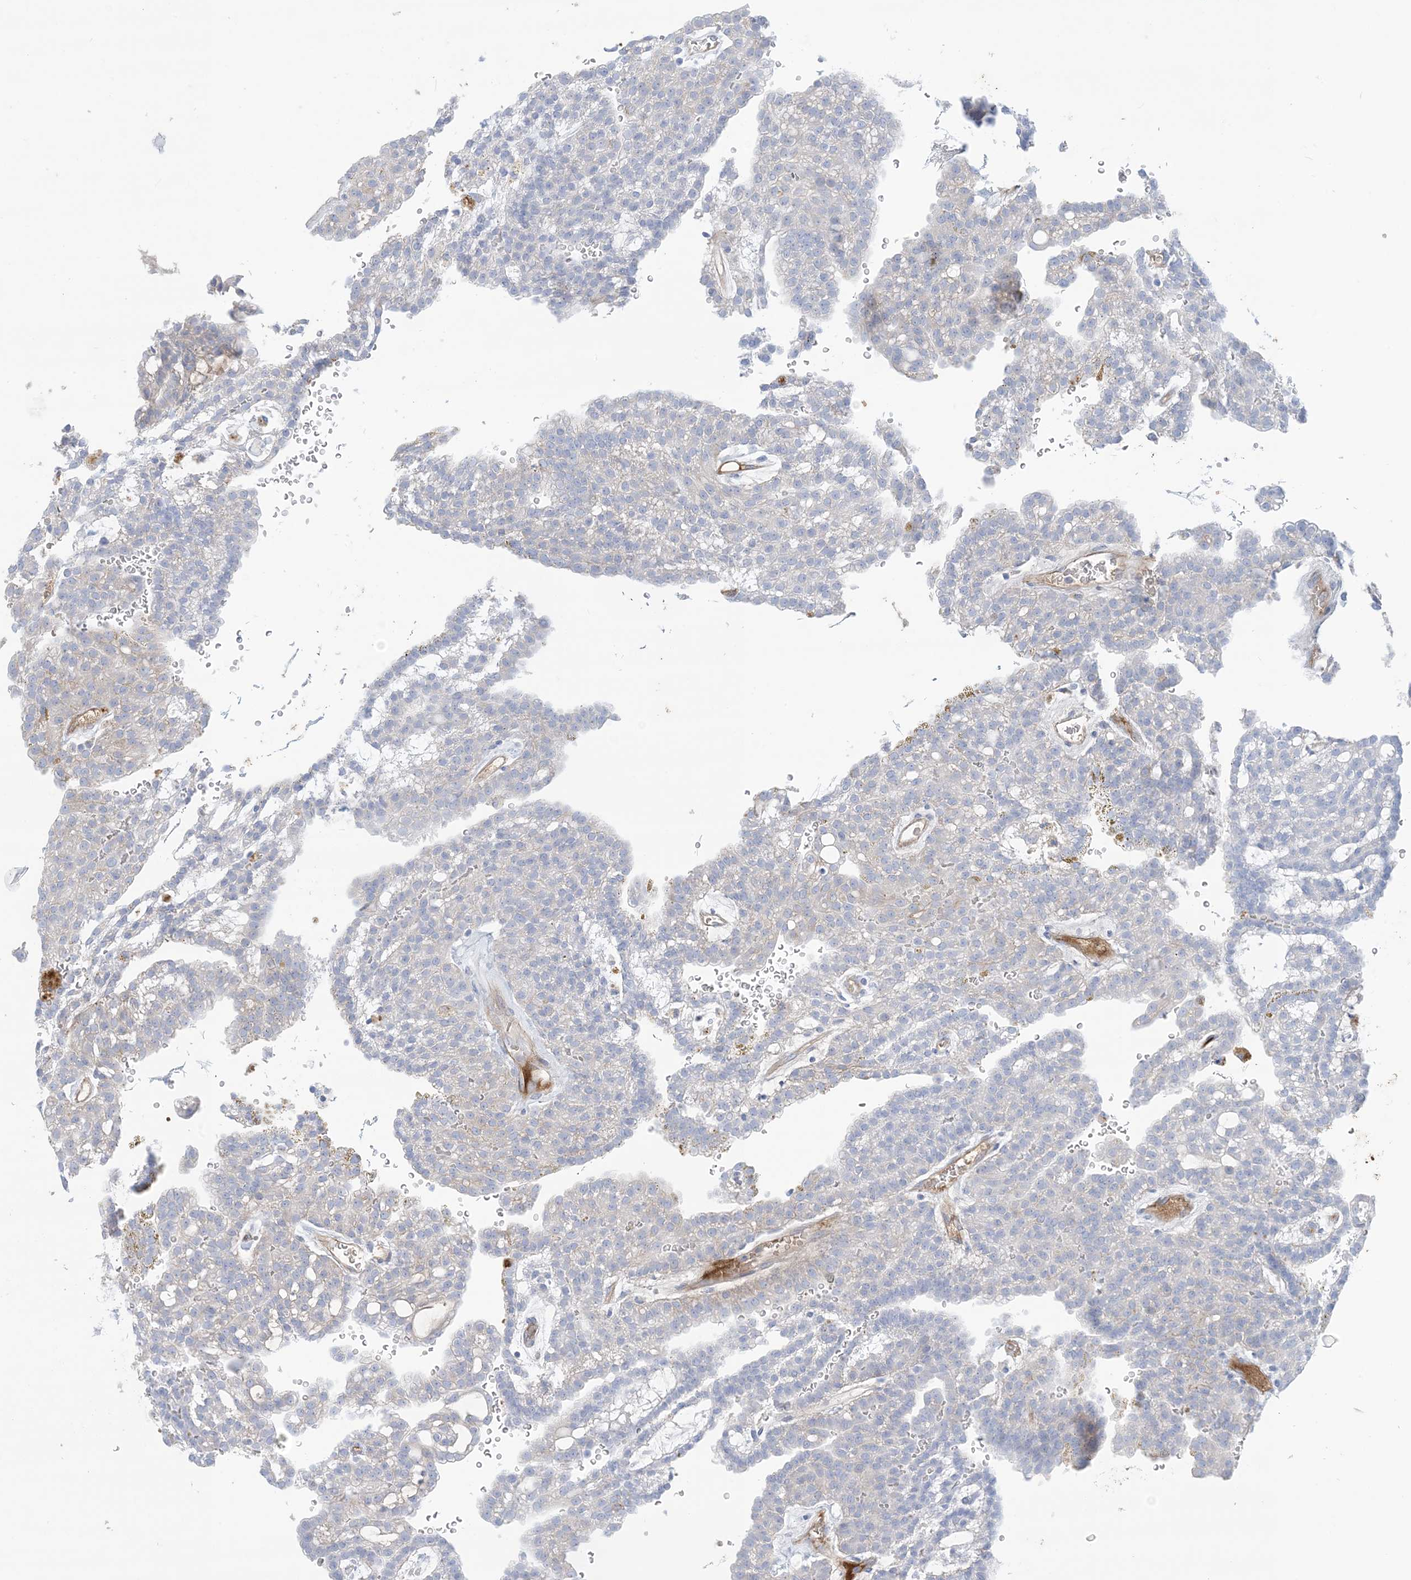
{"staining": {"intensity": "negative", "quantity": "none", "location": "none"}, "tissue": "renal cancer", "cell_type": "Tumor cells", "image_type": "cancer", "snomed": [{"axis": "morphology", "description": "Adenocarcinoma, NOS"}, {"axis": "topography", "description": "Kidney"}], "caption": "DAB immunohistochemical staining of renal cancer (adenocarcinoma) reveals no significant expression in tumor cells.", "gene": "ATP11C", "patient": {"sex": "male", "age": 63}}